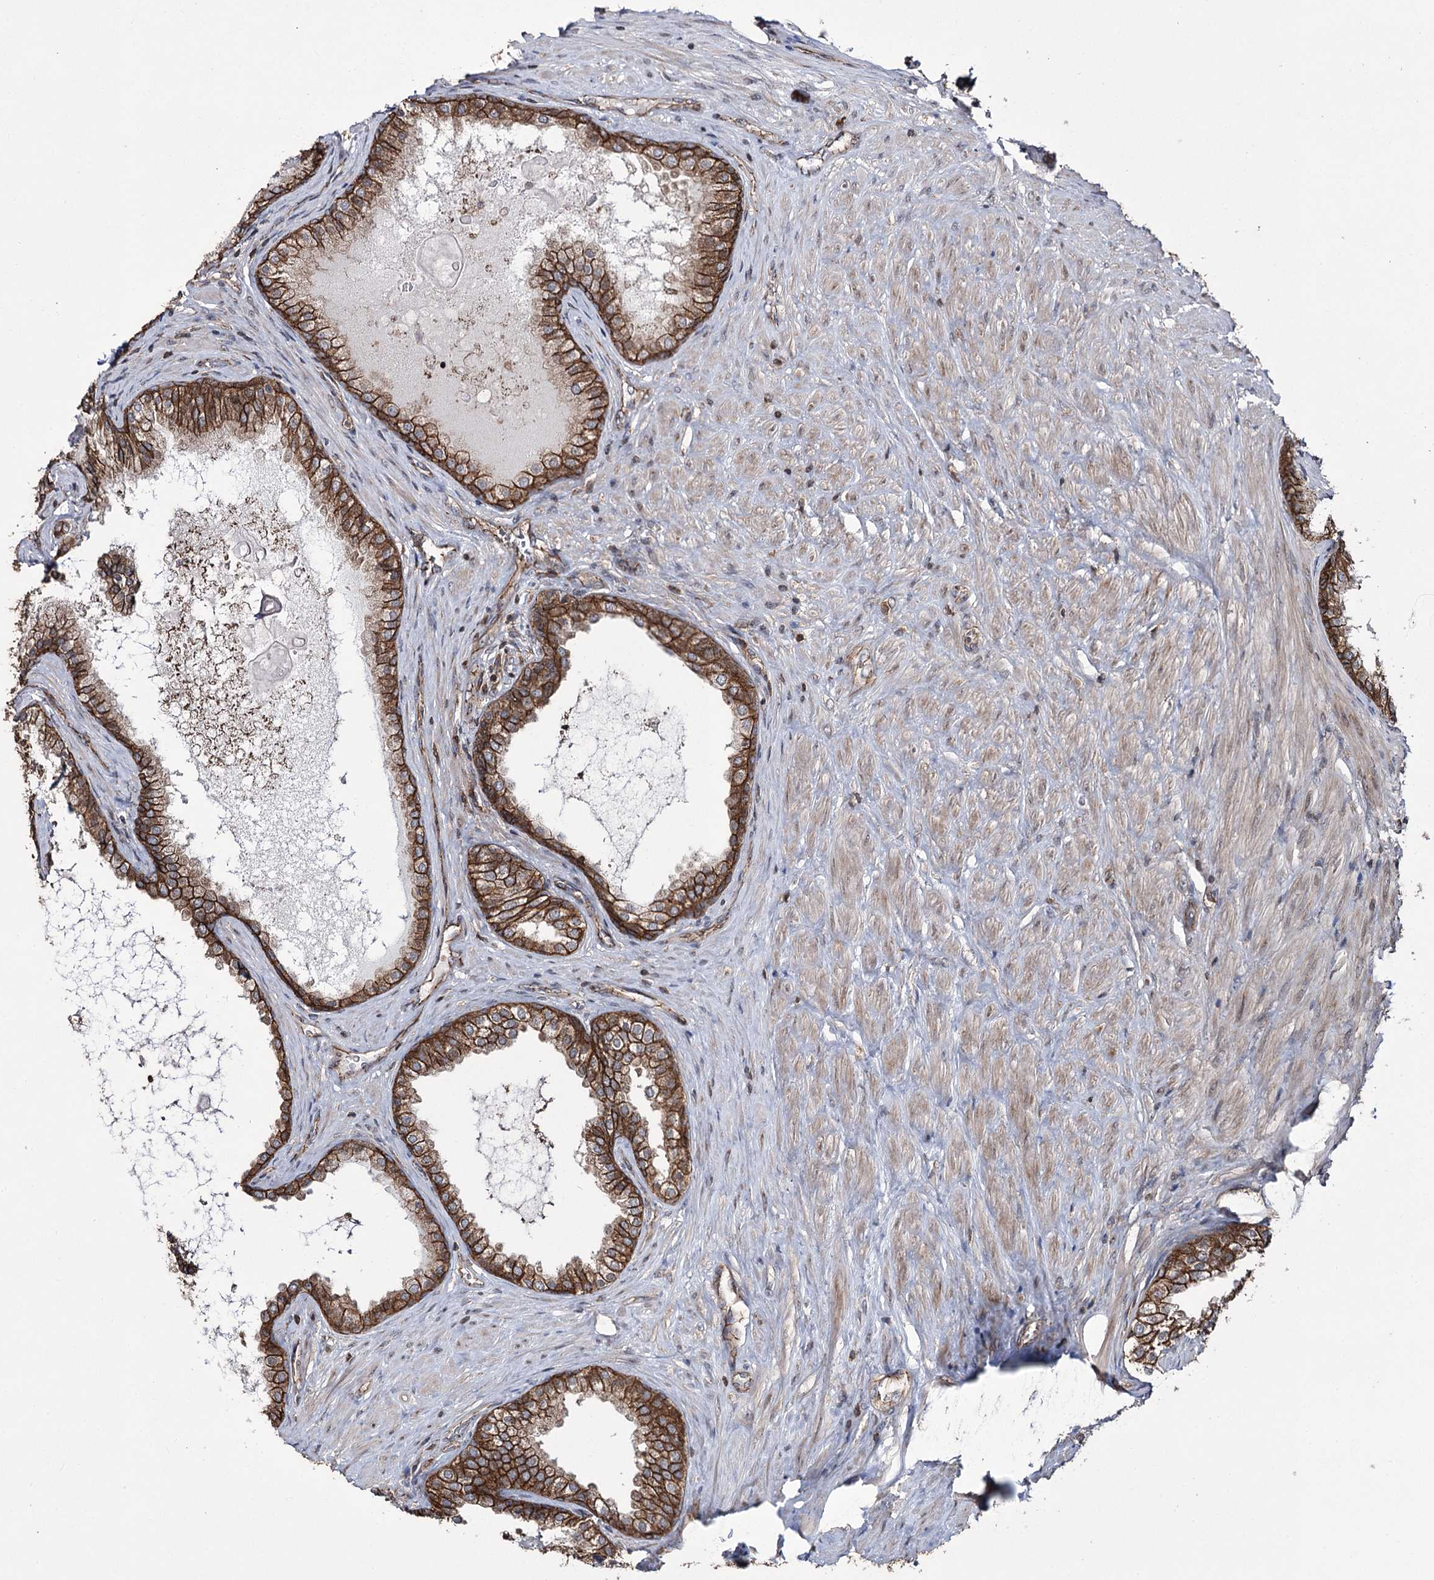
{"staining": {"intensity": "strong", "quantity": ">75%", "location": "cytoplasmic/membranous"}, "tissue": "prostate cancer", "cell_type": "Tumor cells", "image_type": "cancer", "snomed": [{"axis": "morphology", "description": "Adenocarcinoma, High grade"}, {"axis": "topography", "description": "Prostate"}], "caption": "Immunohistochemical staining of high-grade adenocarcinoma (prostate) exhibits high levels of strong cytoplasmic/membranous protein positivity in approximately >75% of tumor cells.", "gene": "DHX29", "patient": {"sex": "male", "age": 63}}